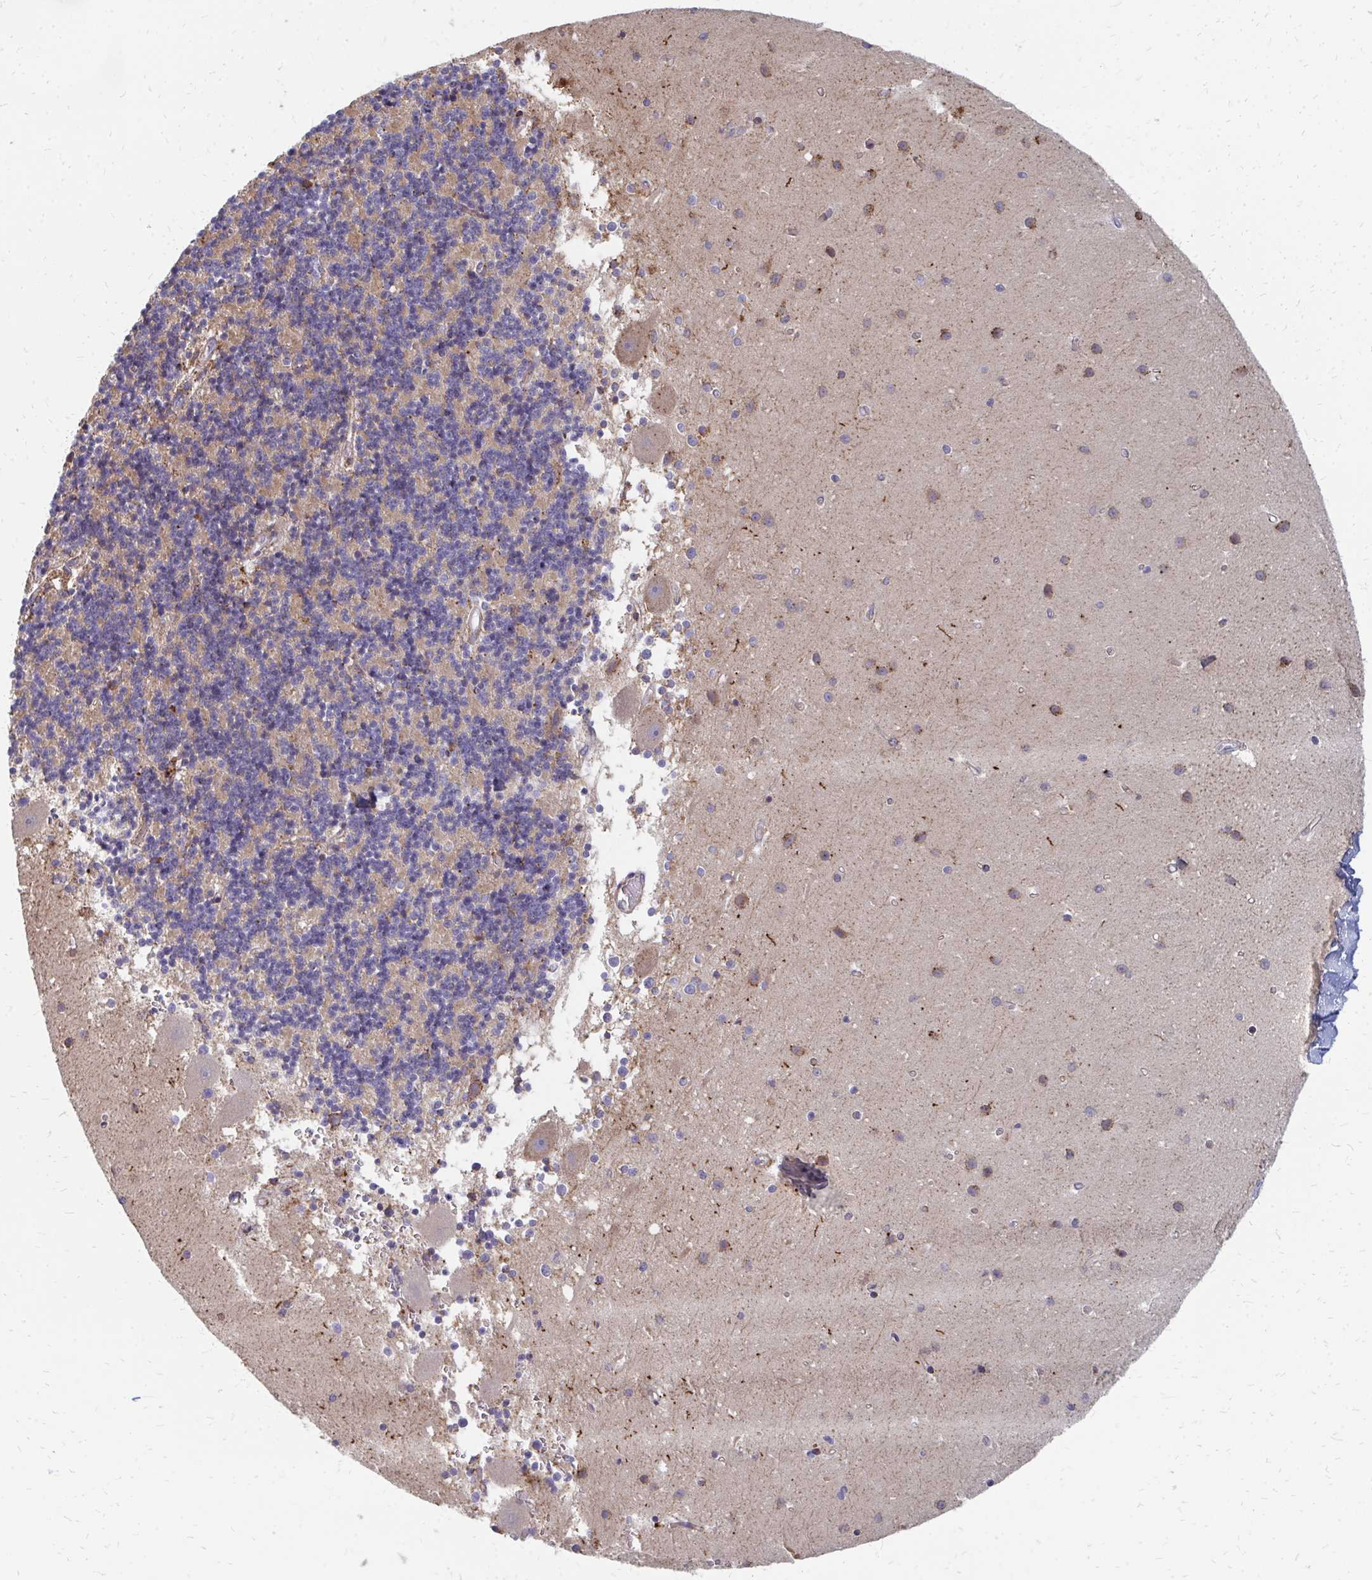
{"staining": {"intensity": "weak", "quantity": "<25%", "location": "cytoplasmic/membranous"}, "tissue": "cerebellum", "cell_type": "Cells in granular layer", "image_type": "normal", "snomed": [{"axis": "morphology", "description": "Normal tissue, NOS"}, {"axis": "topography", "description": "Cerebellum"}], "caption": "Micrograph shows no significant protein staining in cells in granular layer of benign cerebellum.", "gene": "PPP1R13L", "patient": {"sex": "male", "age": 54}}